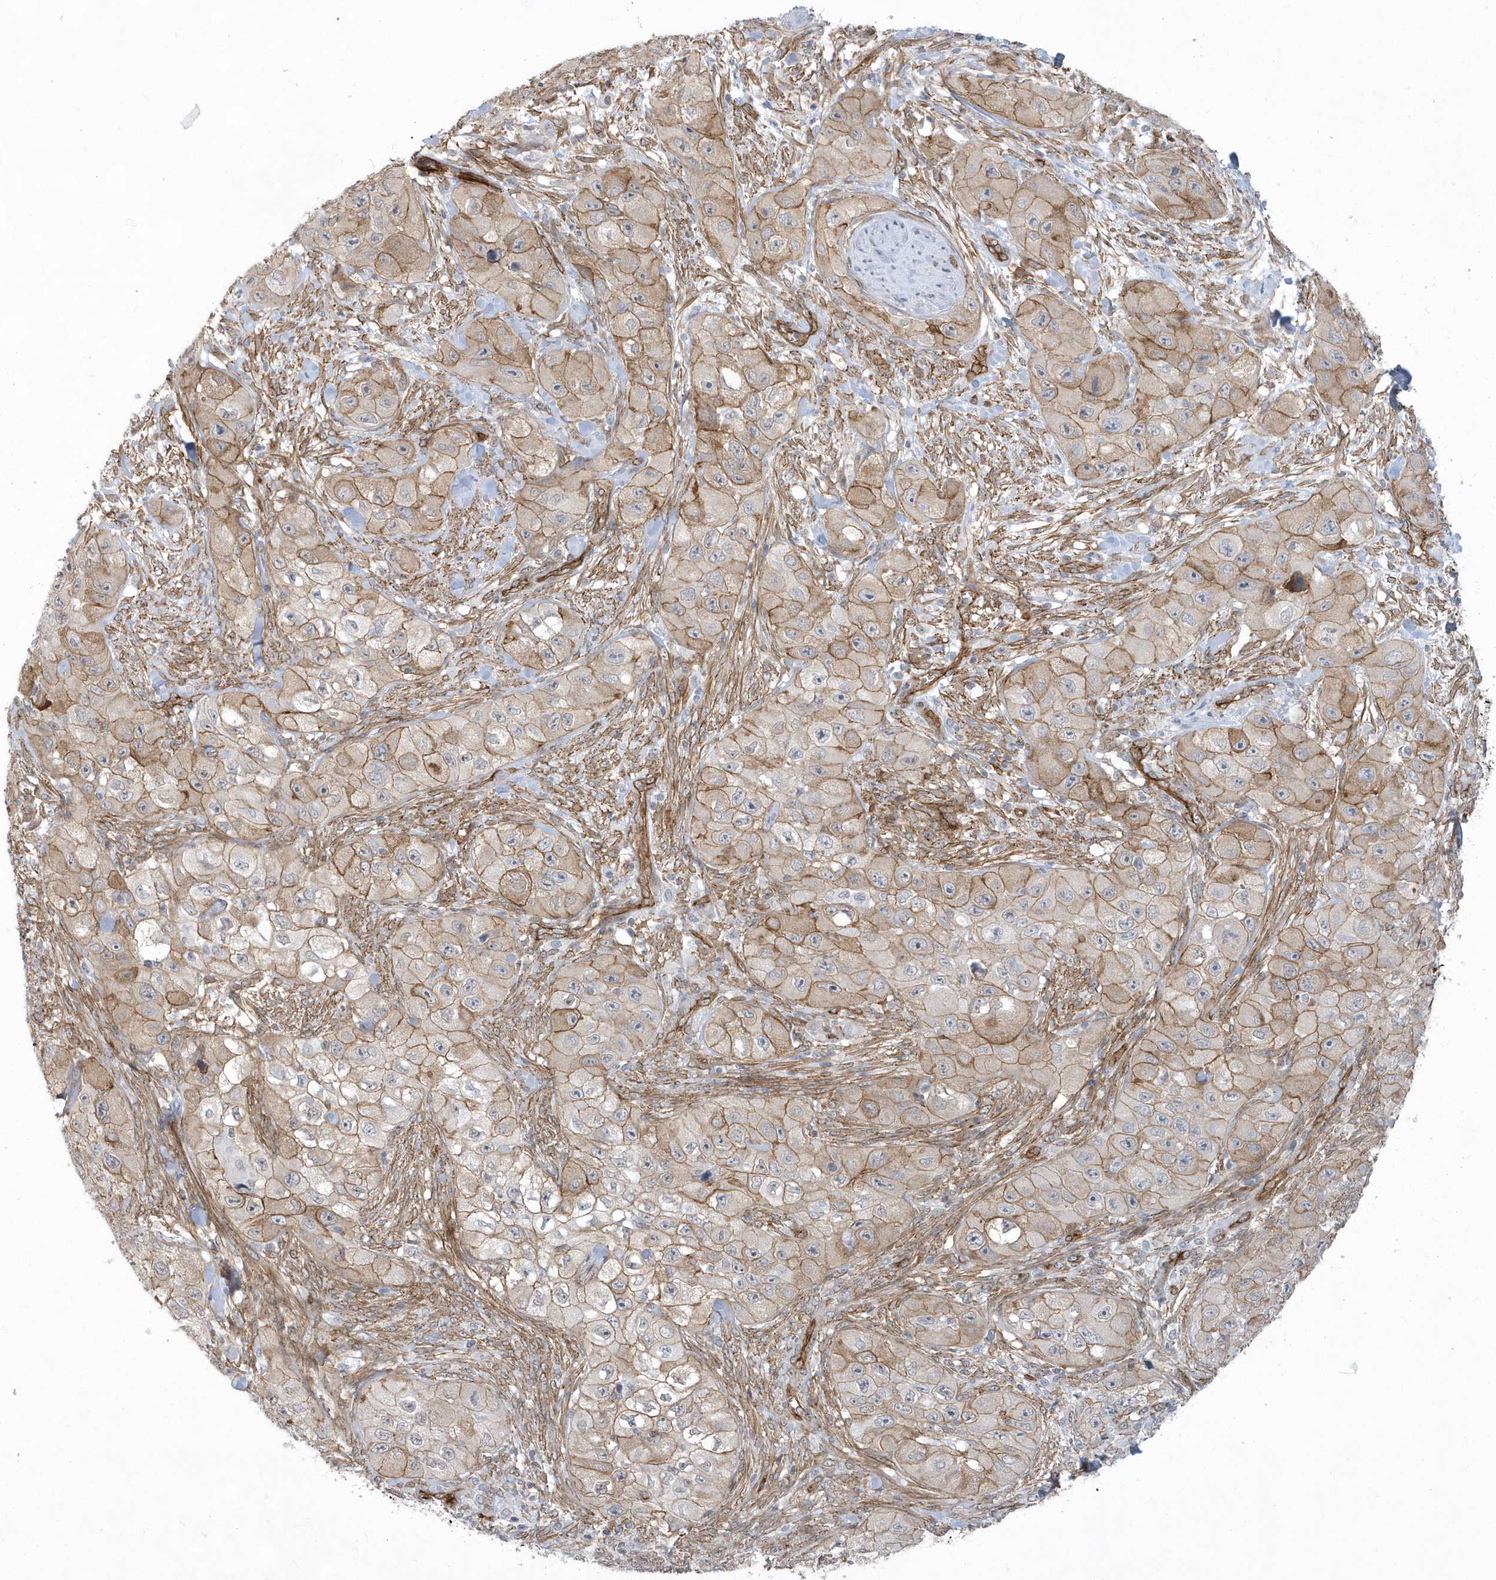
{"staining": {"intensity": "moderate", "quantity": ">75%", "location": "cytoplasmic/membranous"}, "tissue": "skin cancer", "cell_type": "Tumor cells", "image_type": "cancer", "snomed": [{"axis": "morphology", "description": "Squamous cell carcinoma, NOS"}, {"axis": "topography", "description": "Skin"}, {"axis": "topography", "description": "Subcutis"}], "caption": "Tumor cells reveal moderate cytoplasmic/membranous positivity in about >75% of cells in skin squamous cell carcinoma.", "gene": "RAI14", "patient": {"sex": "male", "age": 73}}